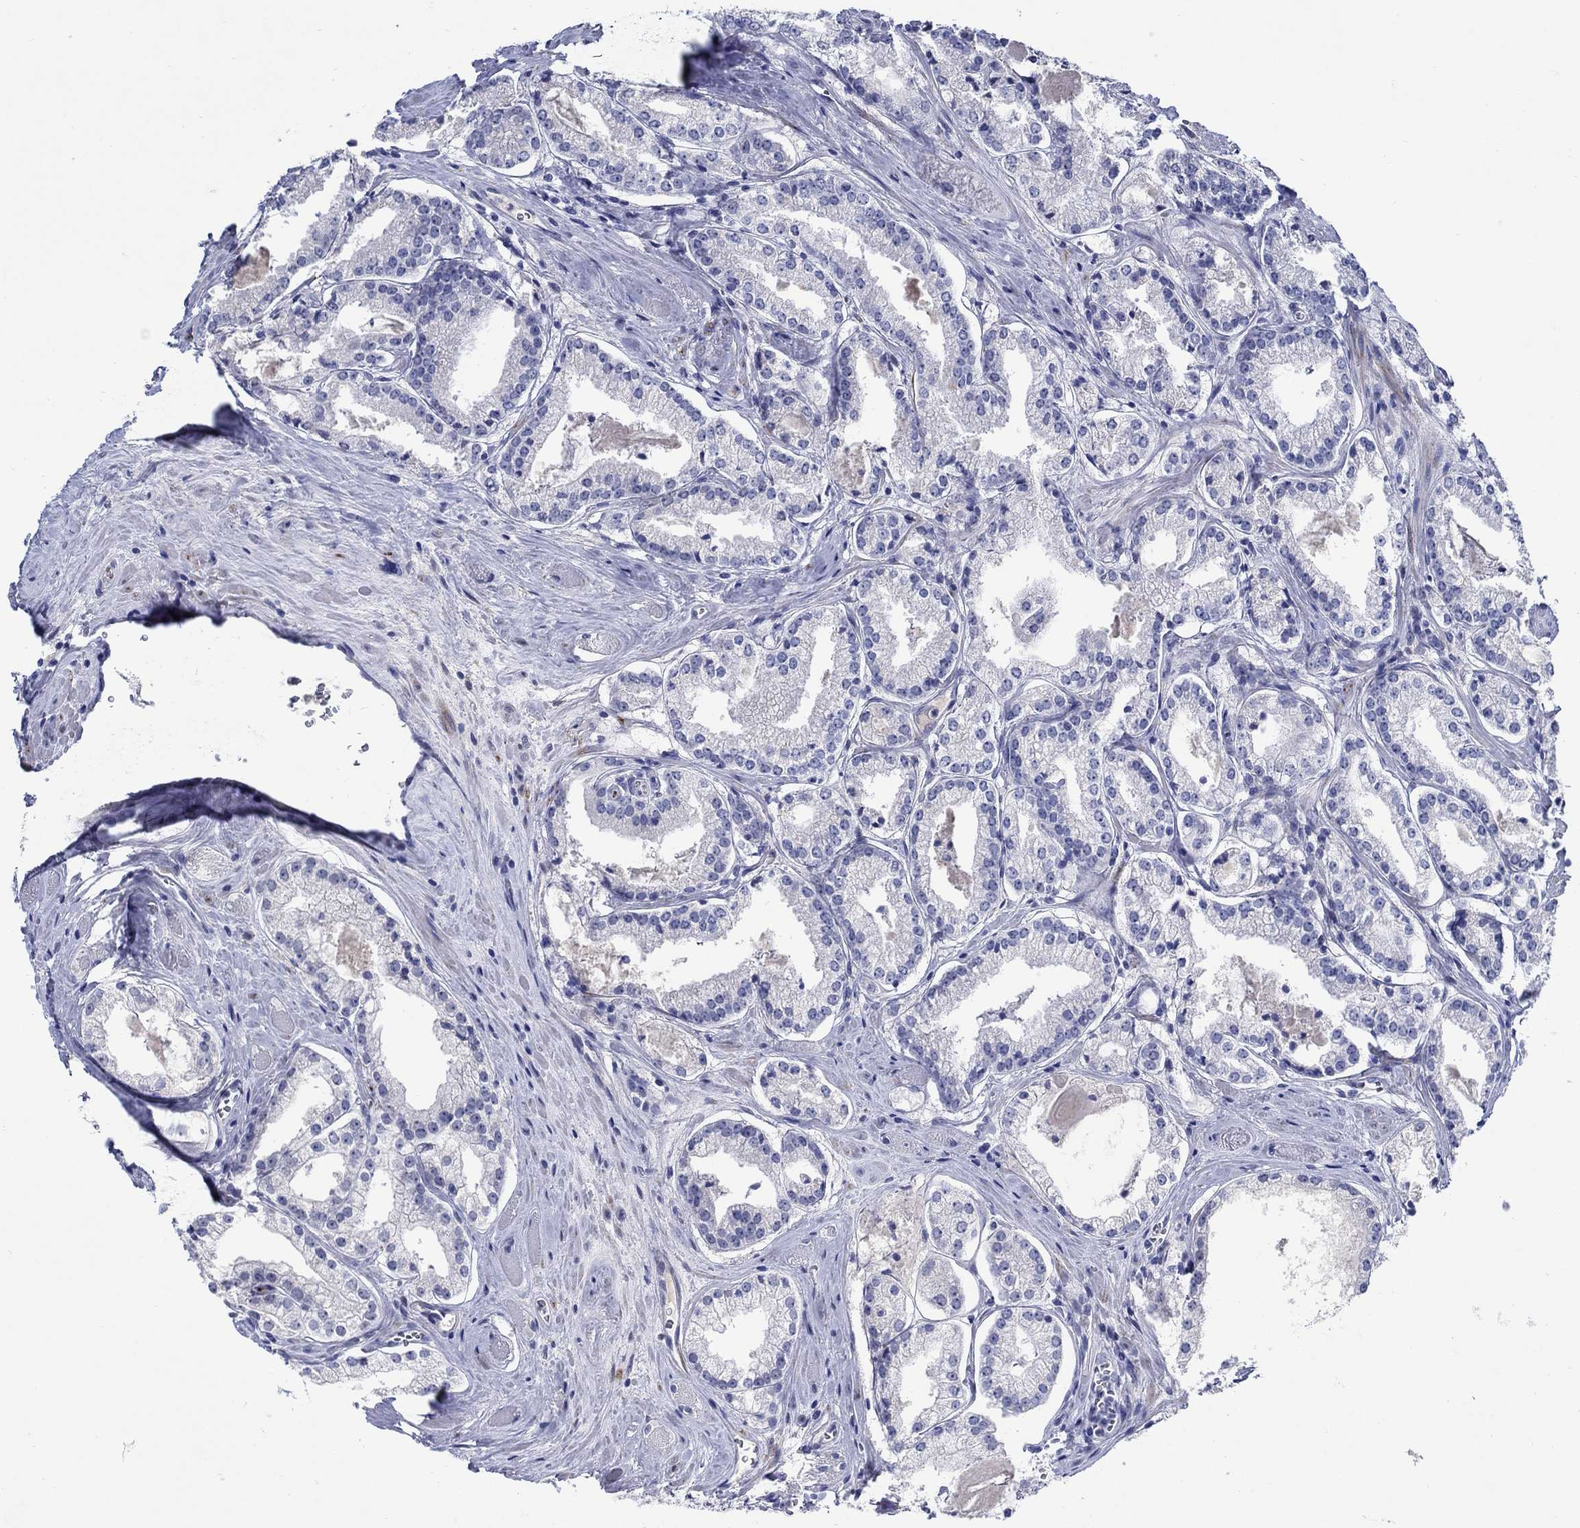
{"staining": {"intensity": "negative", "quantity": "none", "location": "none"}, "tissue": "prostate cancer", "cell_type": "Tumor cells", "image_type": "cancer", "snomed": [{"axis": "morphology", "description": "Adenocarcinoma, NOS"}, {"axis": "topography", "description": "Prostate"}], "caption": "A photomicrograph of prostate adenocarcinoma stained for a protein displays no brown staining in tumor cells.", "gene": "MC2R", "patient": {"sex": "male", "age": 72}}